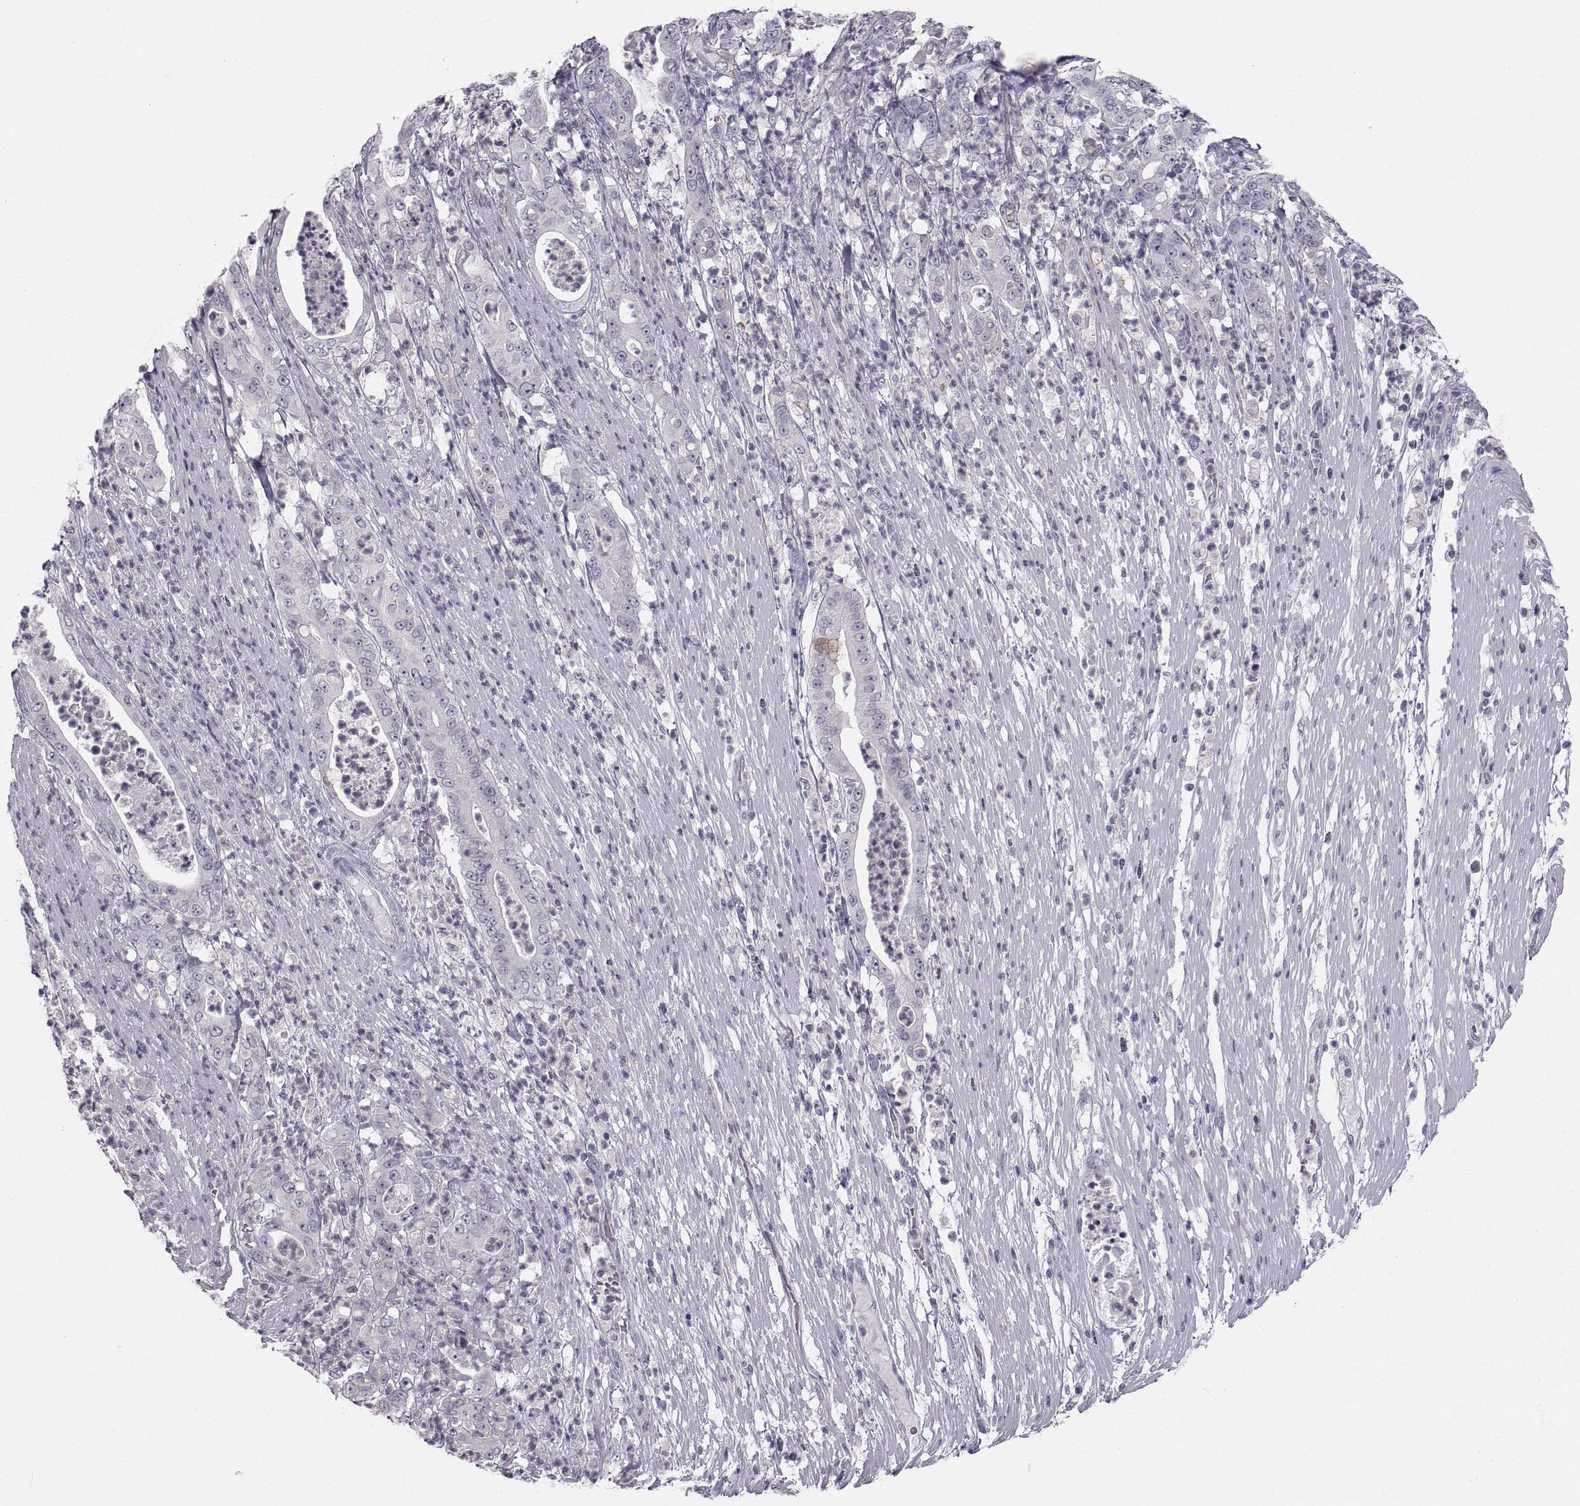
{"staining": {"intensity": "weak", "quantity": "<25%", "location": "cytoplasmic/membranous"}, "tissue": "pancreatic cancer", "cell_type": "Tumor cells", "image_type": "cancer", "snomed": [{"axis": "morphology", "description": "Adenocarcinoma, NOS"}, {"axis": "topography", "description": "Pancreas"}], "caption": "Immunohistochemistry (IHC) micrograph of neoplastic tissue: pancreatic cancer (adenocarcinoma) stained with DAB (3,3'-diaminobenzidine) reveals no significant protein staining in tumor cells. Nuclei are stained in blue.", "gene": "ZNF185", "patient": {"sex": "male", "age": 71}}